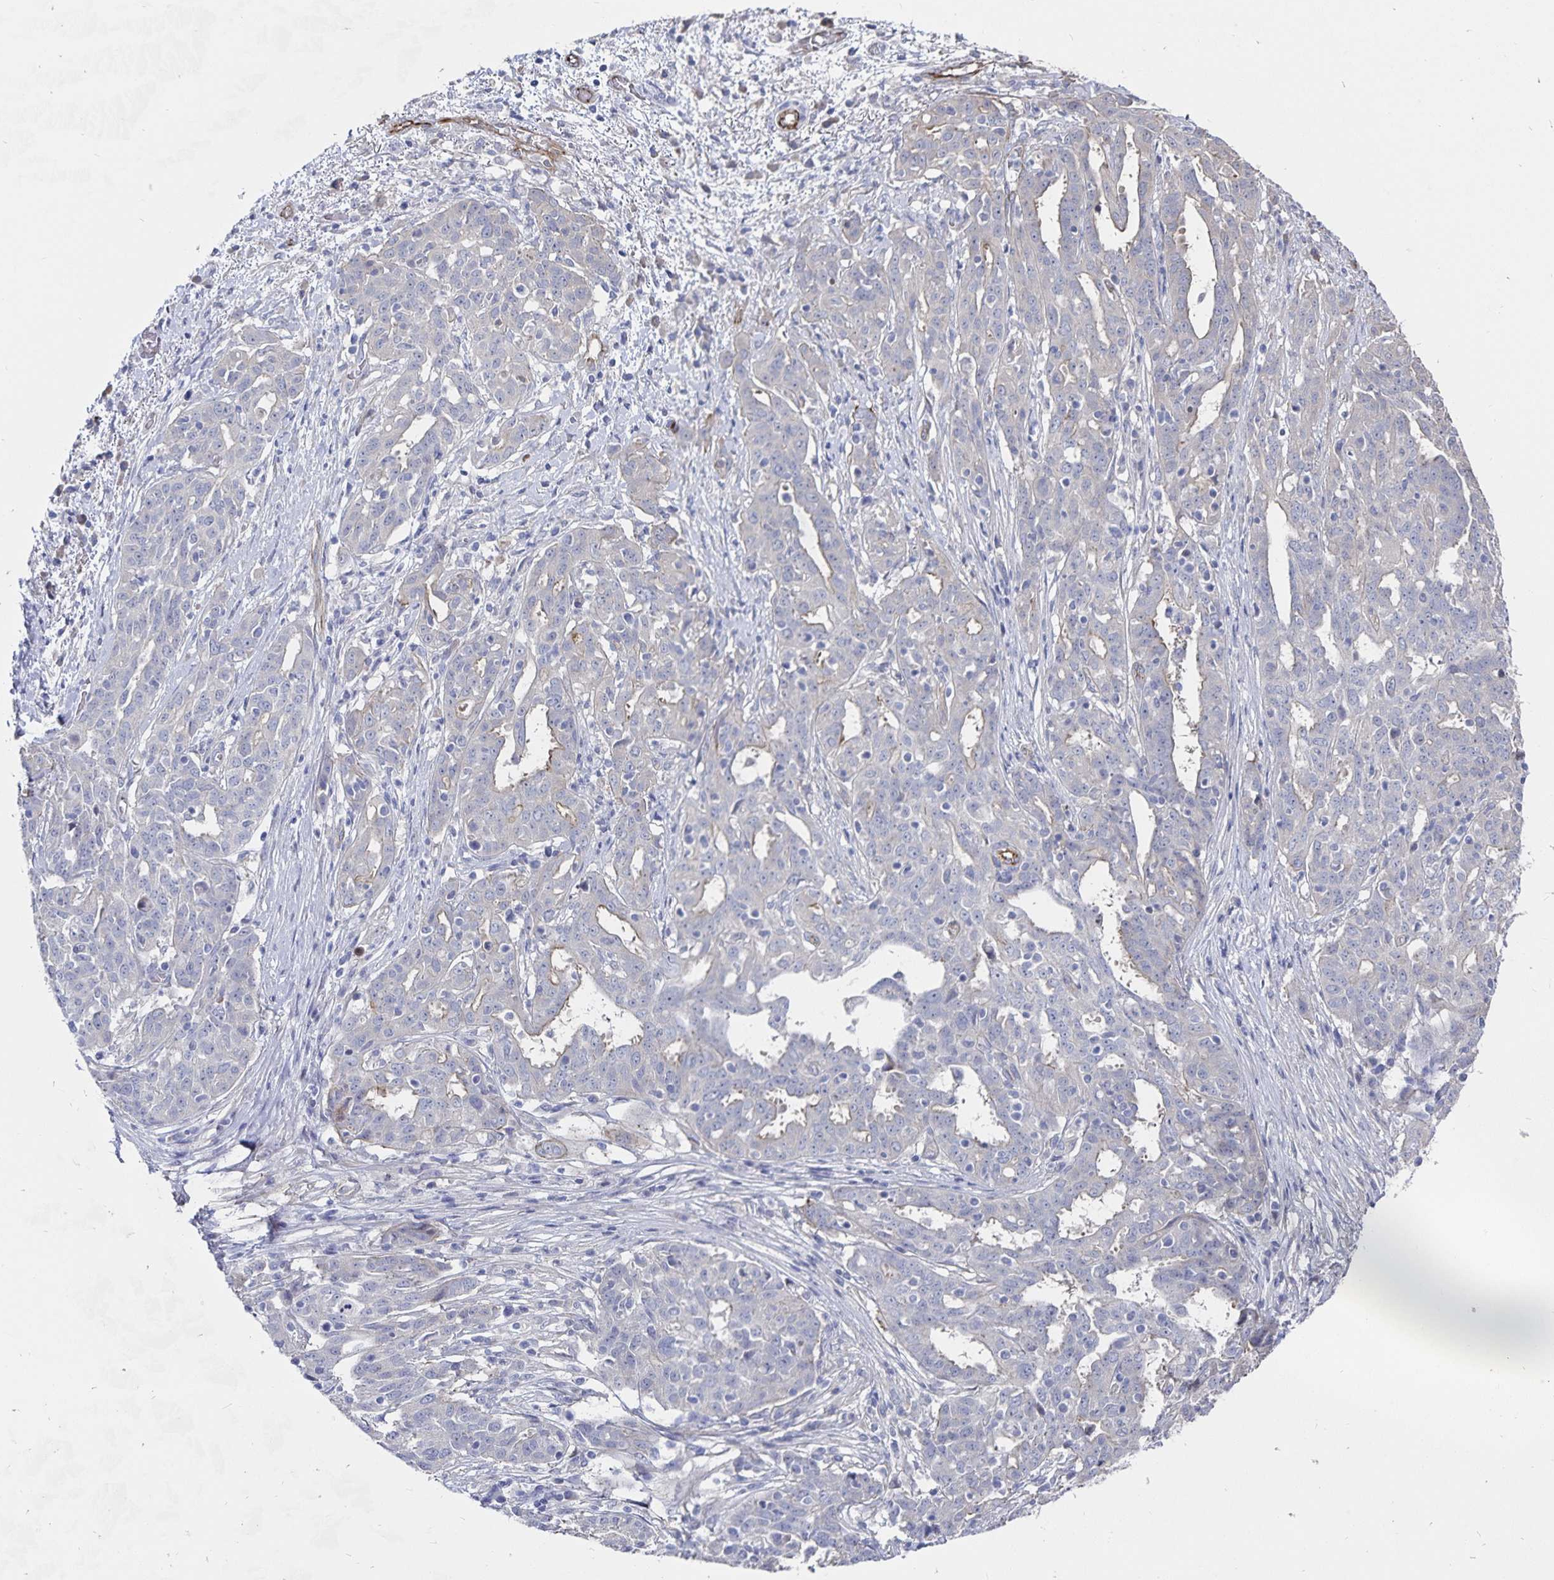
{"staining": {"intensity": "weak", "quantity": "<25%", "location": "cytoplasmic/membranous"}, "tissue": "ovarian cancer", "cell_type": "Tumor cells", "image_type": "cancer", "snomed": [{"axis": "morphology", "description": "Cystadenocarcinoma, serous, NOS"}, {"axis": "topography", "description": "Ovary"}], "caption": "A photomicrograph of human ovarian cancer (serous cystadenocarcinoma) is negative for staining in tumor cells.", "gene": "SSTR1", "patient": {"sex": "female", "age": 67}}